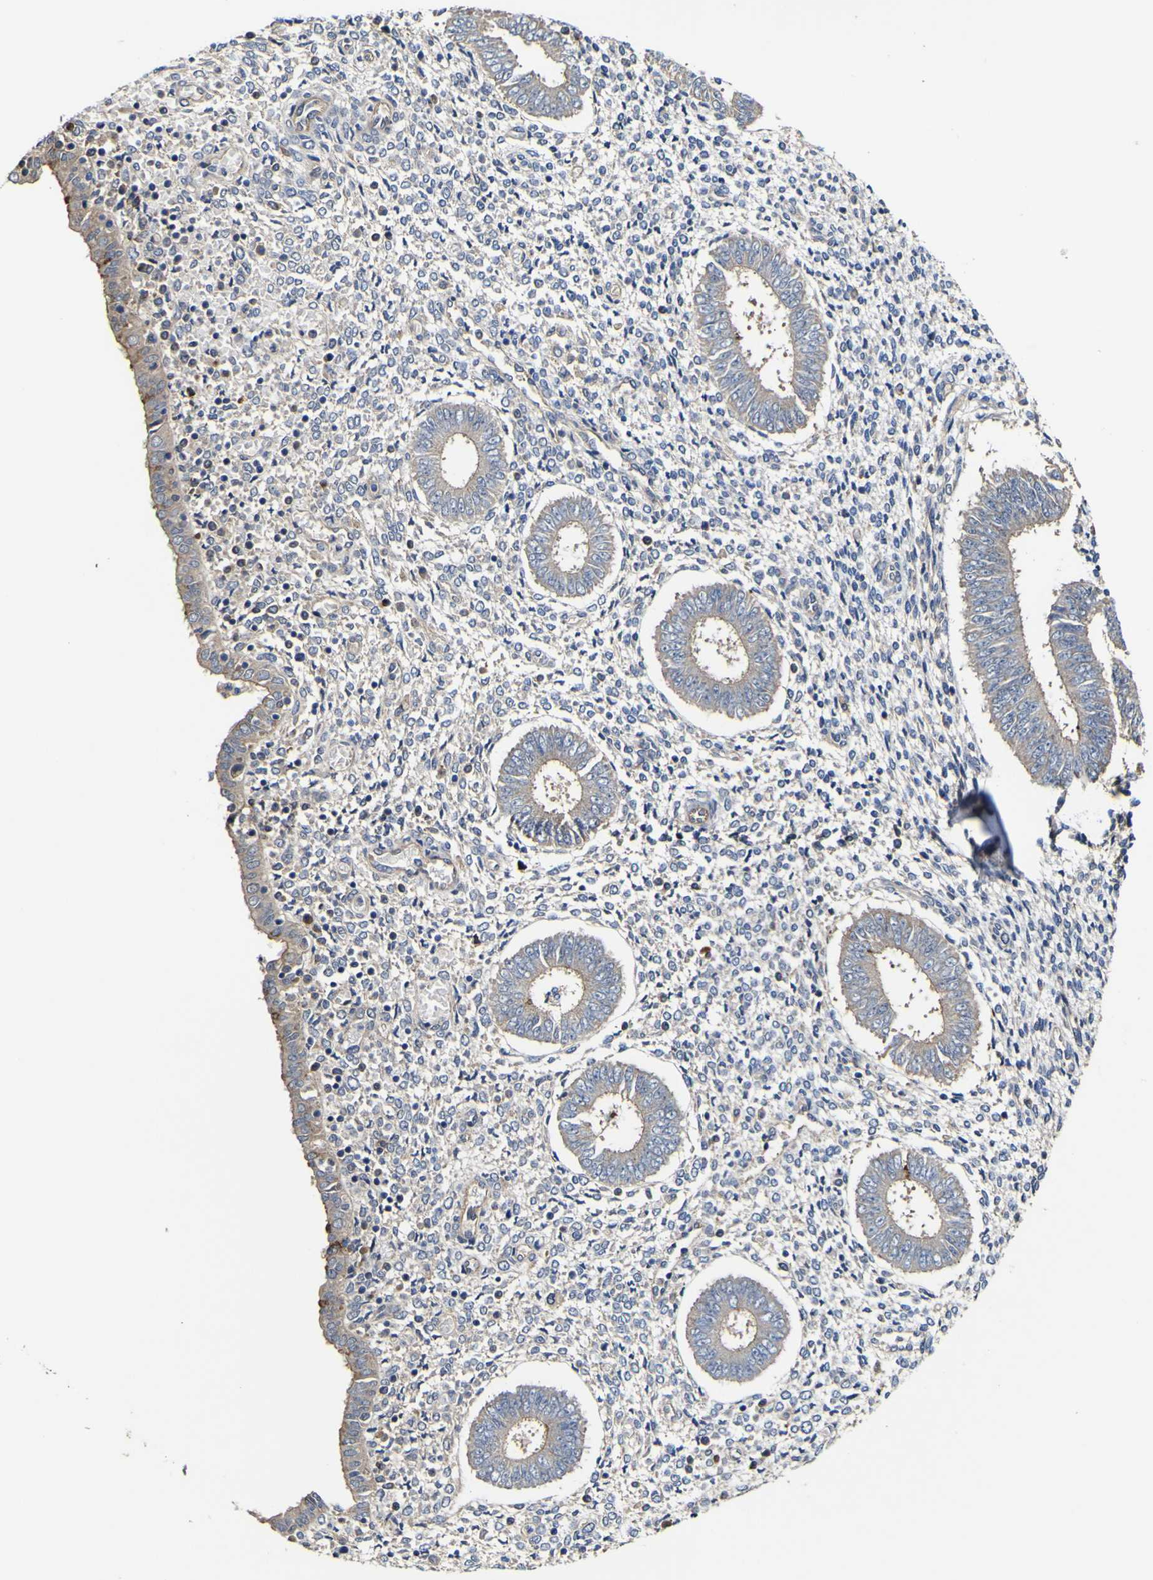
{"staining": {"intensity": "negative", "quantity": "none", "location": "none"}, "tissue": "endometrium", "cell_type": "Cells in endometrial stroma", "image_type": "normal", "snomed": [{"axis": "morphology", "description": "Normal tissue, NOS"}, {"axis": "topography", "description": "Endometrium"}], "caption": "The image reveals no significant expression in cells in endometrial stroma of endometrium. Nuclei are stained in blue.", "gene": "CCL2", "patient": {"sex": "female", "age": 35}}